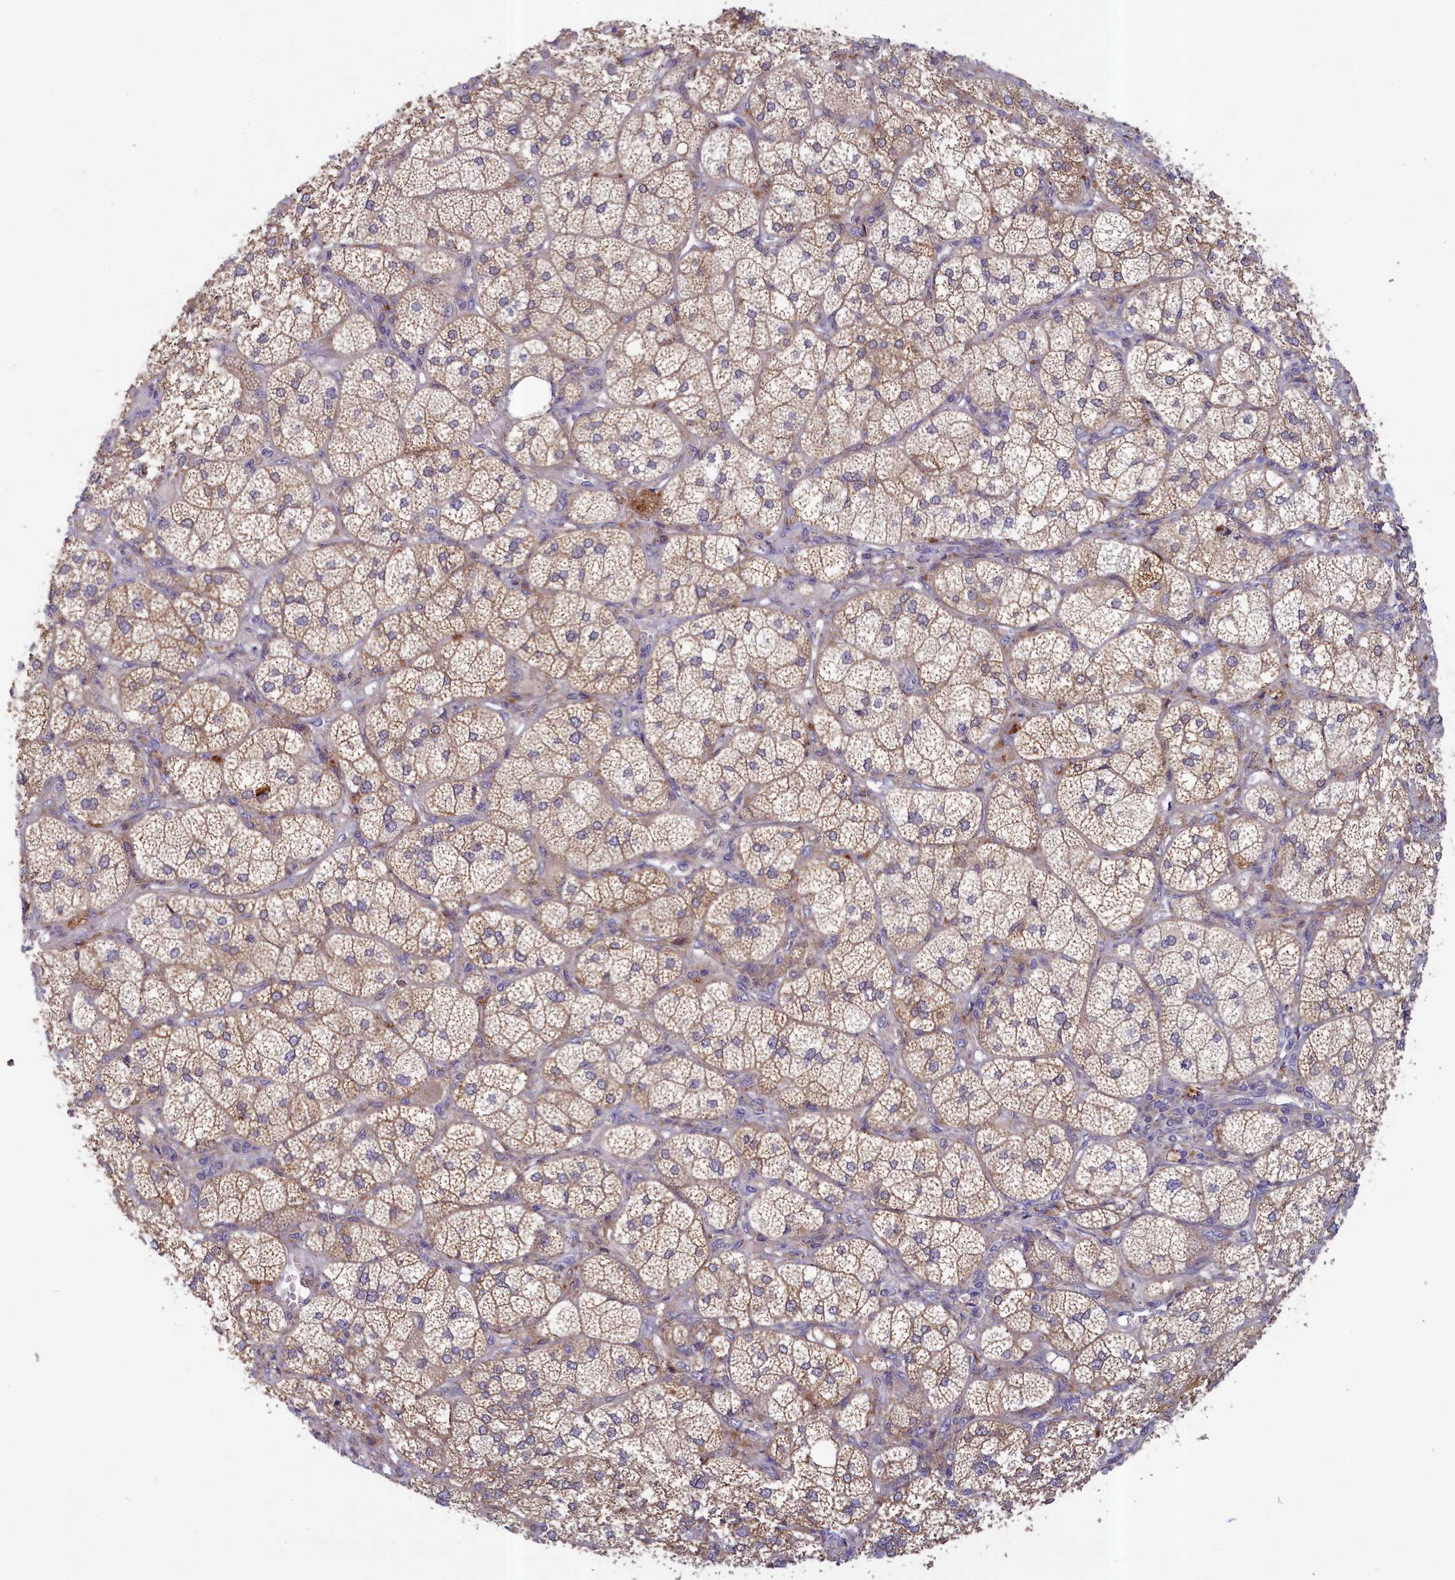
{"staining": {"intensity": "moderate", "quantity": ">75%", "location": "cytoplasmic/membranous"}, "tissue": "adrenal gland", "cell_type": "Glandular cells", "image_type": "normal", "snomed": [{"axis": "morphology", "description": "Normal tissue, NOS"}, {"axis": "topography", "description": "Adrenal gland"}], "caption": "Immunohistochemical staining of normal human adrenal gland reveals >75% levels of moderate cytoplasmic/membranous protein positivity in about >75% of glandular cells.", "gene": "NUBP1", "patient": {"sex": "female", "age": 61}}